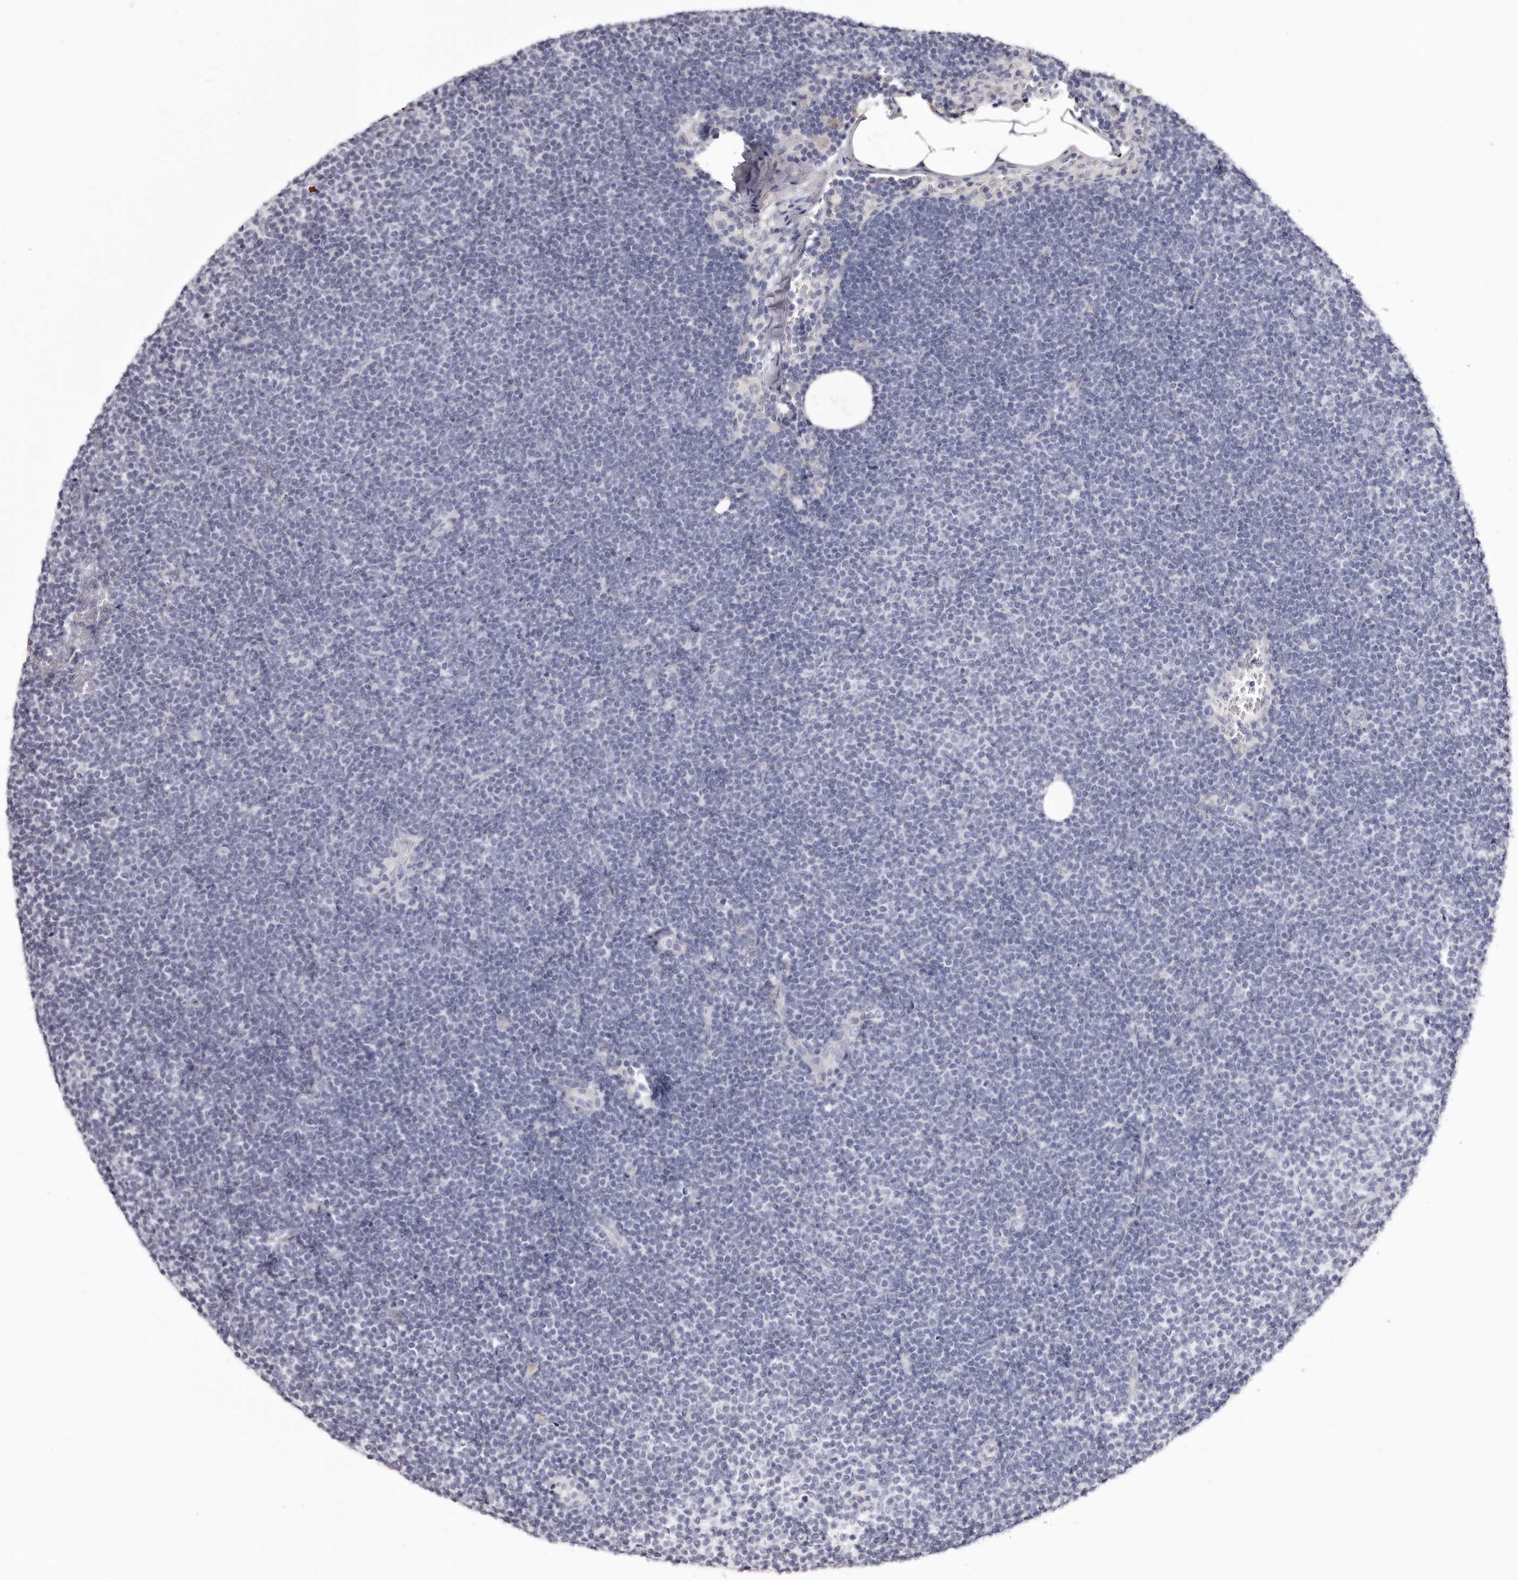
{"staining": {"intensity": "negative", "quantity": "none", "location": "none"}, "tissue": "lymphoma", "cell_type": "Tumor cells", "image_type": "cancer", "snomed": [{"axis": "morphology", "description": "Malignant lymphoma, non-Hodgkin's type, Low grade"}, {"axis": "topography", "description": "Lymph node"}], "caption": "This is an IHC photomicrograph of malignant lymphoma, non-Hodgkin's type (low-grade). There is no staining in tumor cells.", "gene": "CA6", "patient": {"sex": "female", "age": 53}}